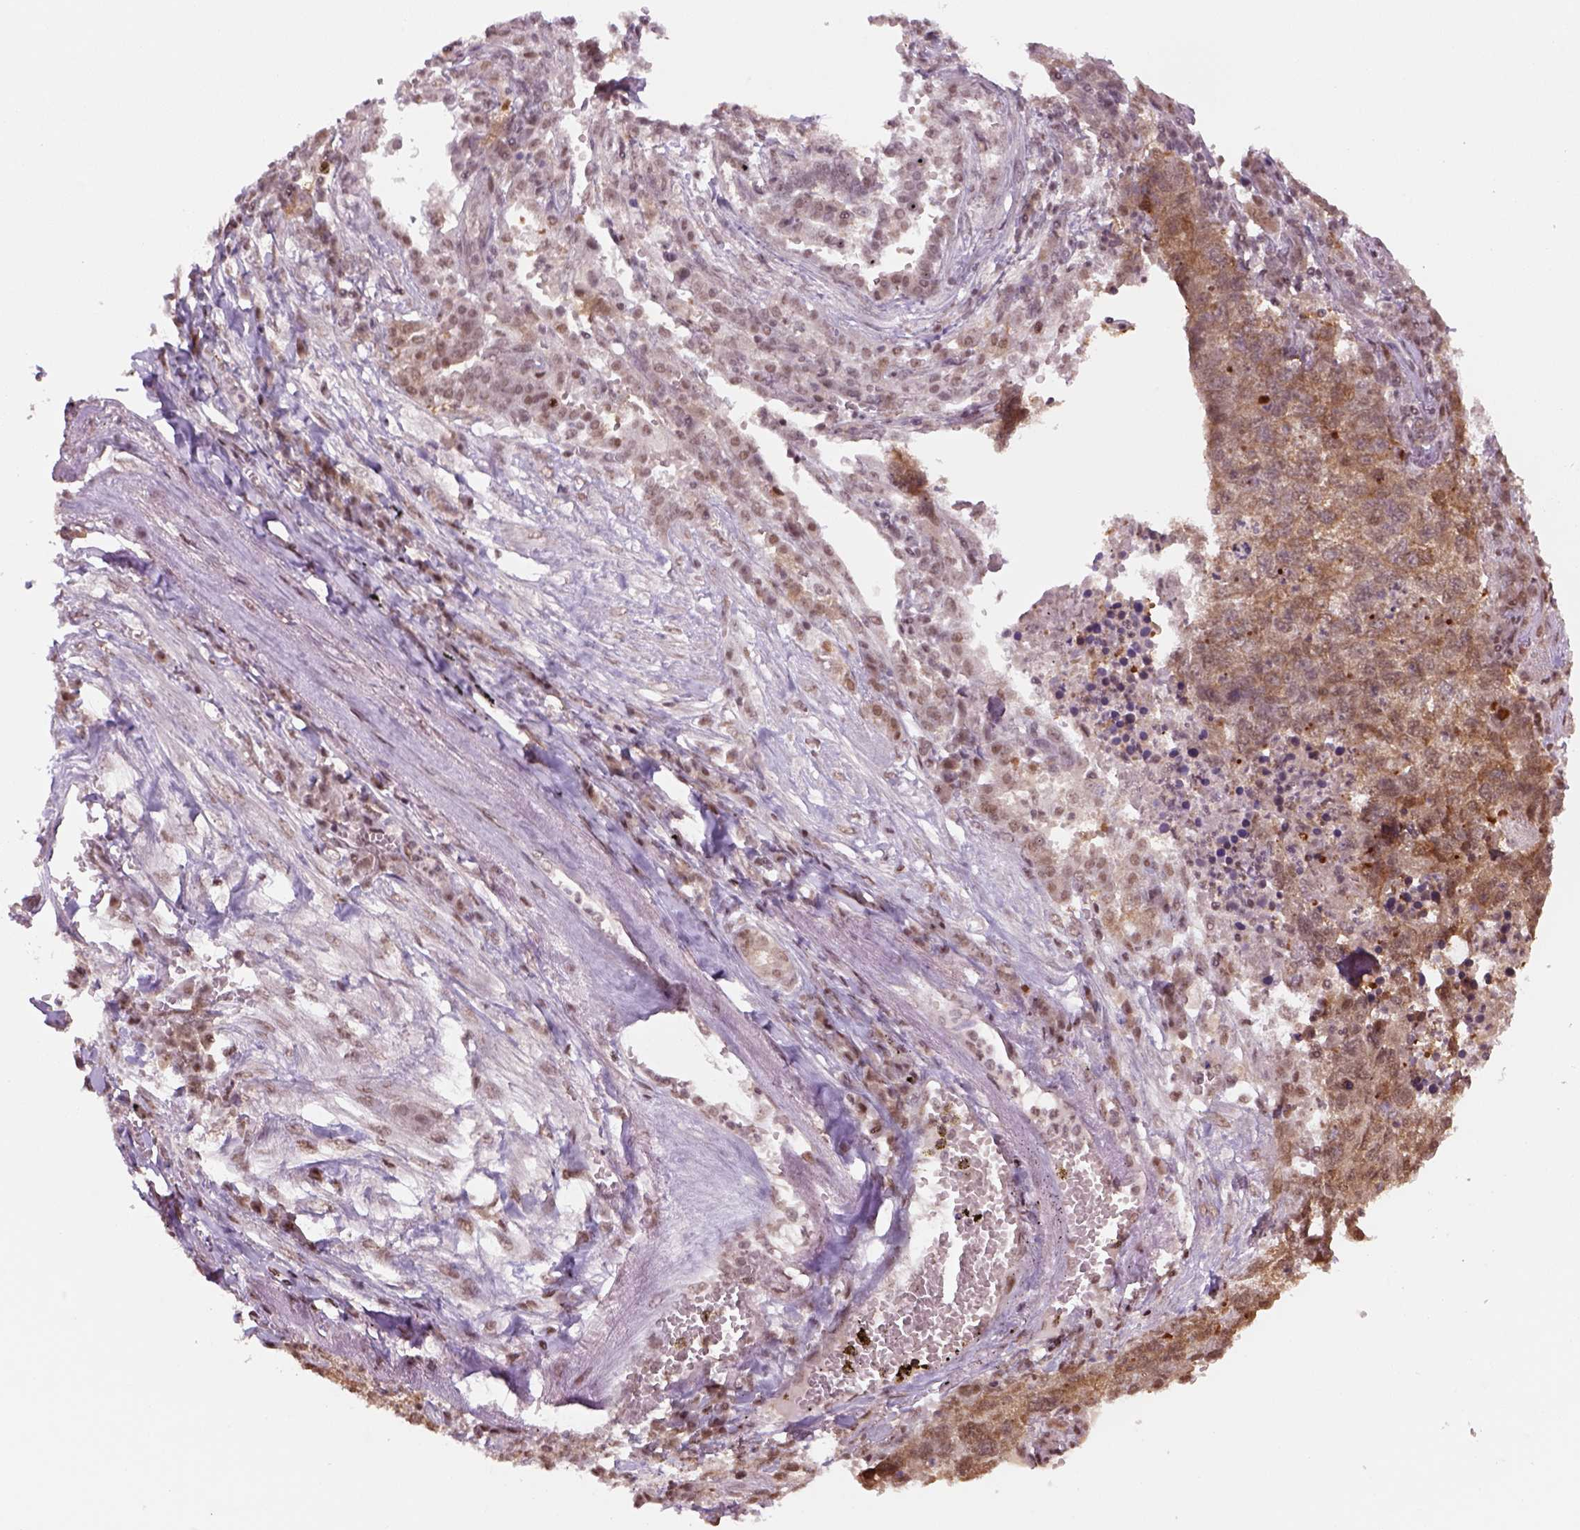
{"staining": {"intensity": "moderate", "quantity": ">75%", "location": "cytoplasmic/membranous"}, "tissue": "lung cancer", "cell_type": "Tumor cells", "image_type": "cancer", "snomed": [{"axis": "morphology", "description": "Adenocarcinoma, NOS"}, {"axis": "topography", "description": "Lung"}], "caption": "A brown stain labels moderate cytoplasmic/membranous staining of a protein in lung cancer (adenocarcinoma) tumor cells. Immunohistochemistry (ihc) stains the protein of interest in brown and the nuclei are stained blue.", "gene": "GOT1", "patient": {"sex": "male", "age": 57}}